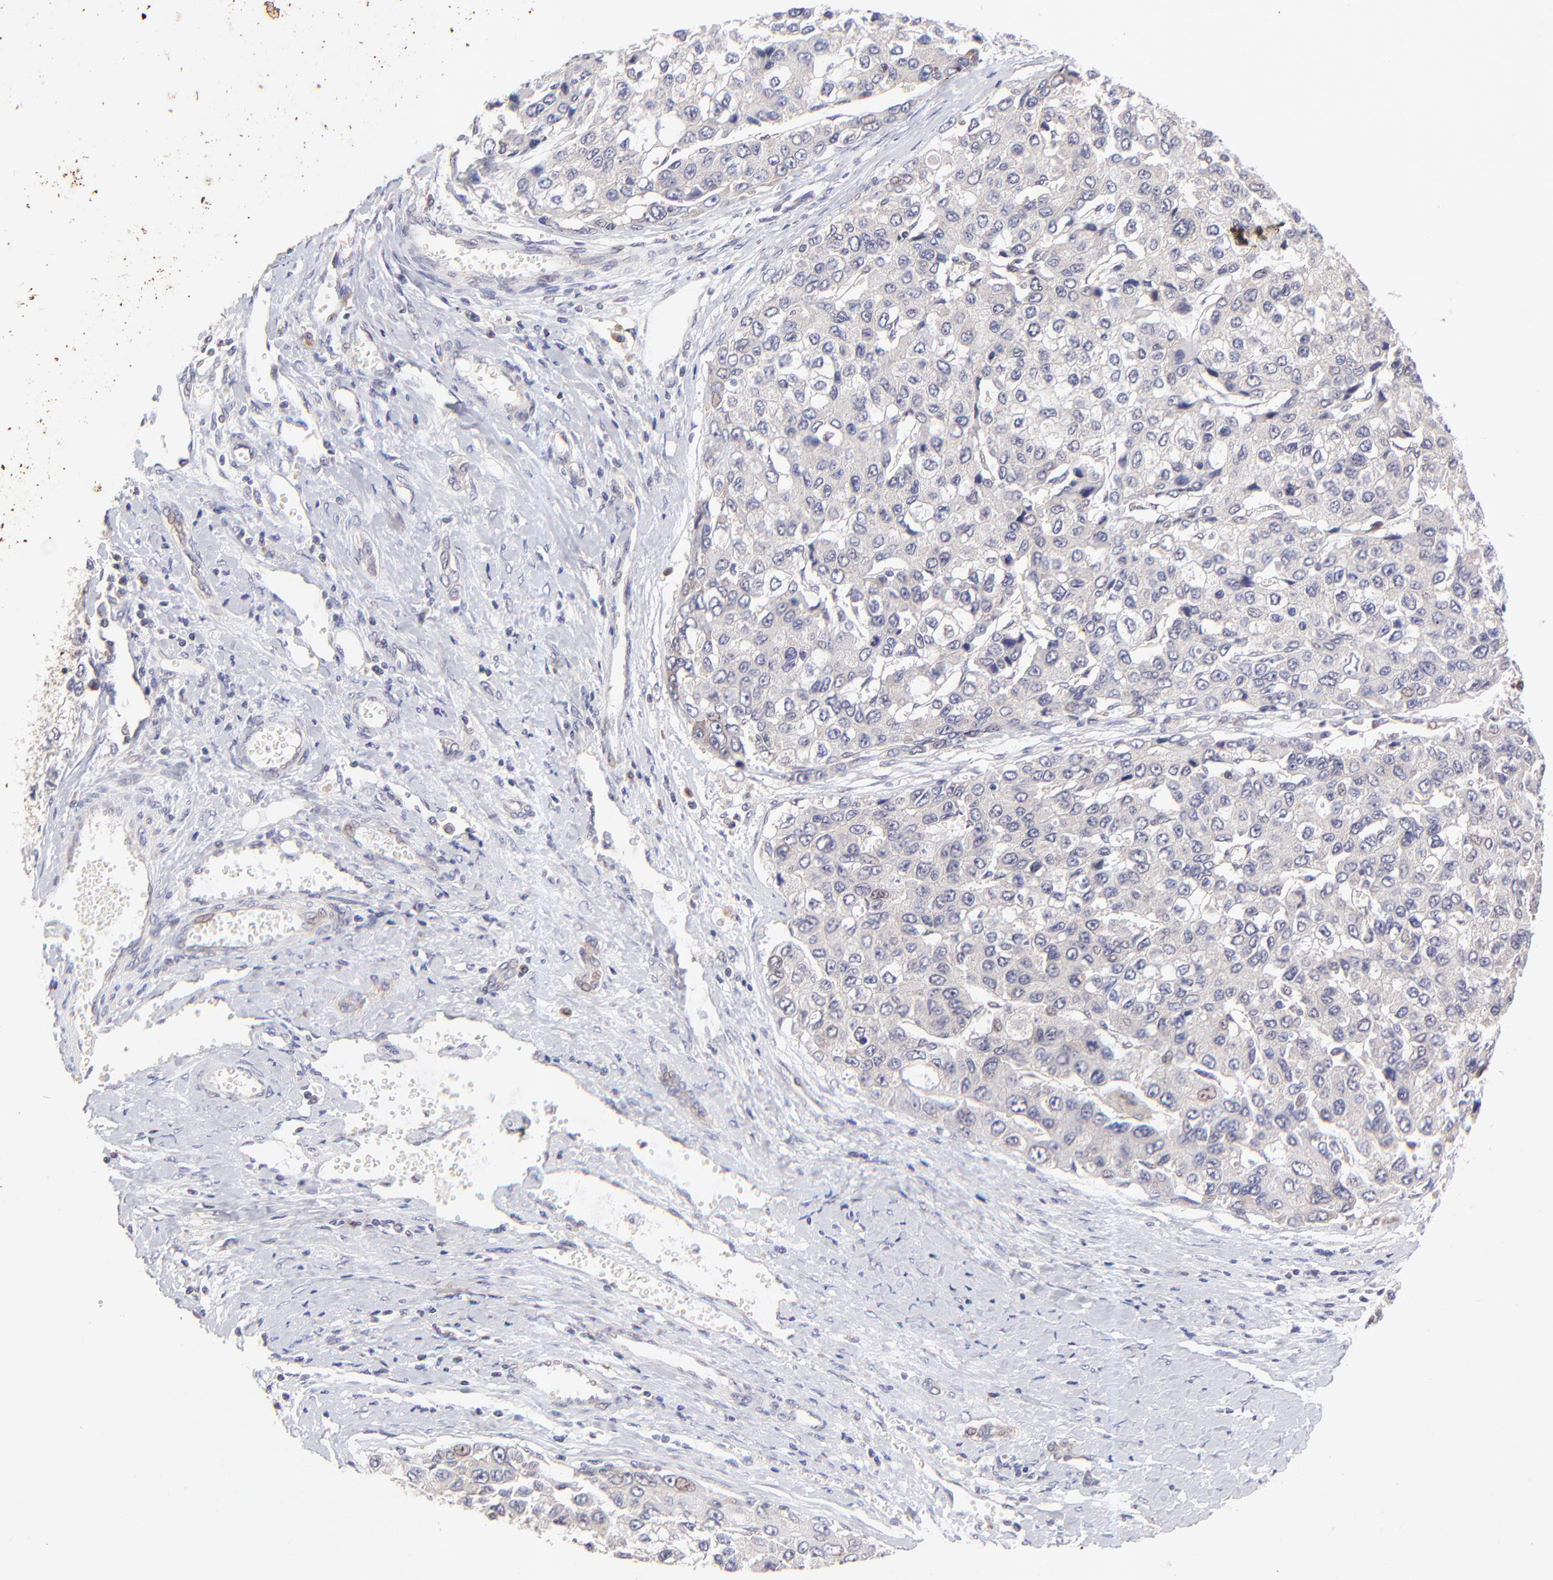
{"staining": {"intensity": "negative", "quantity": "none", "location": "none"}, "tissue": "liver cancer", "cell_type": "Tumor cells", "image_type": "cancer", "snomed": [{"axis": "morphology", "description": "Carcinoma, Hepatocellular, NOS"}, {"axis": "topography", "description": "Liver"}], "caption": "Tumor cells are negative for protein expression in human liver hepatocellular carcinoma.", "gene": "TNRC6B", "patient": {"sex": "female", "age": 66}}